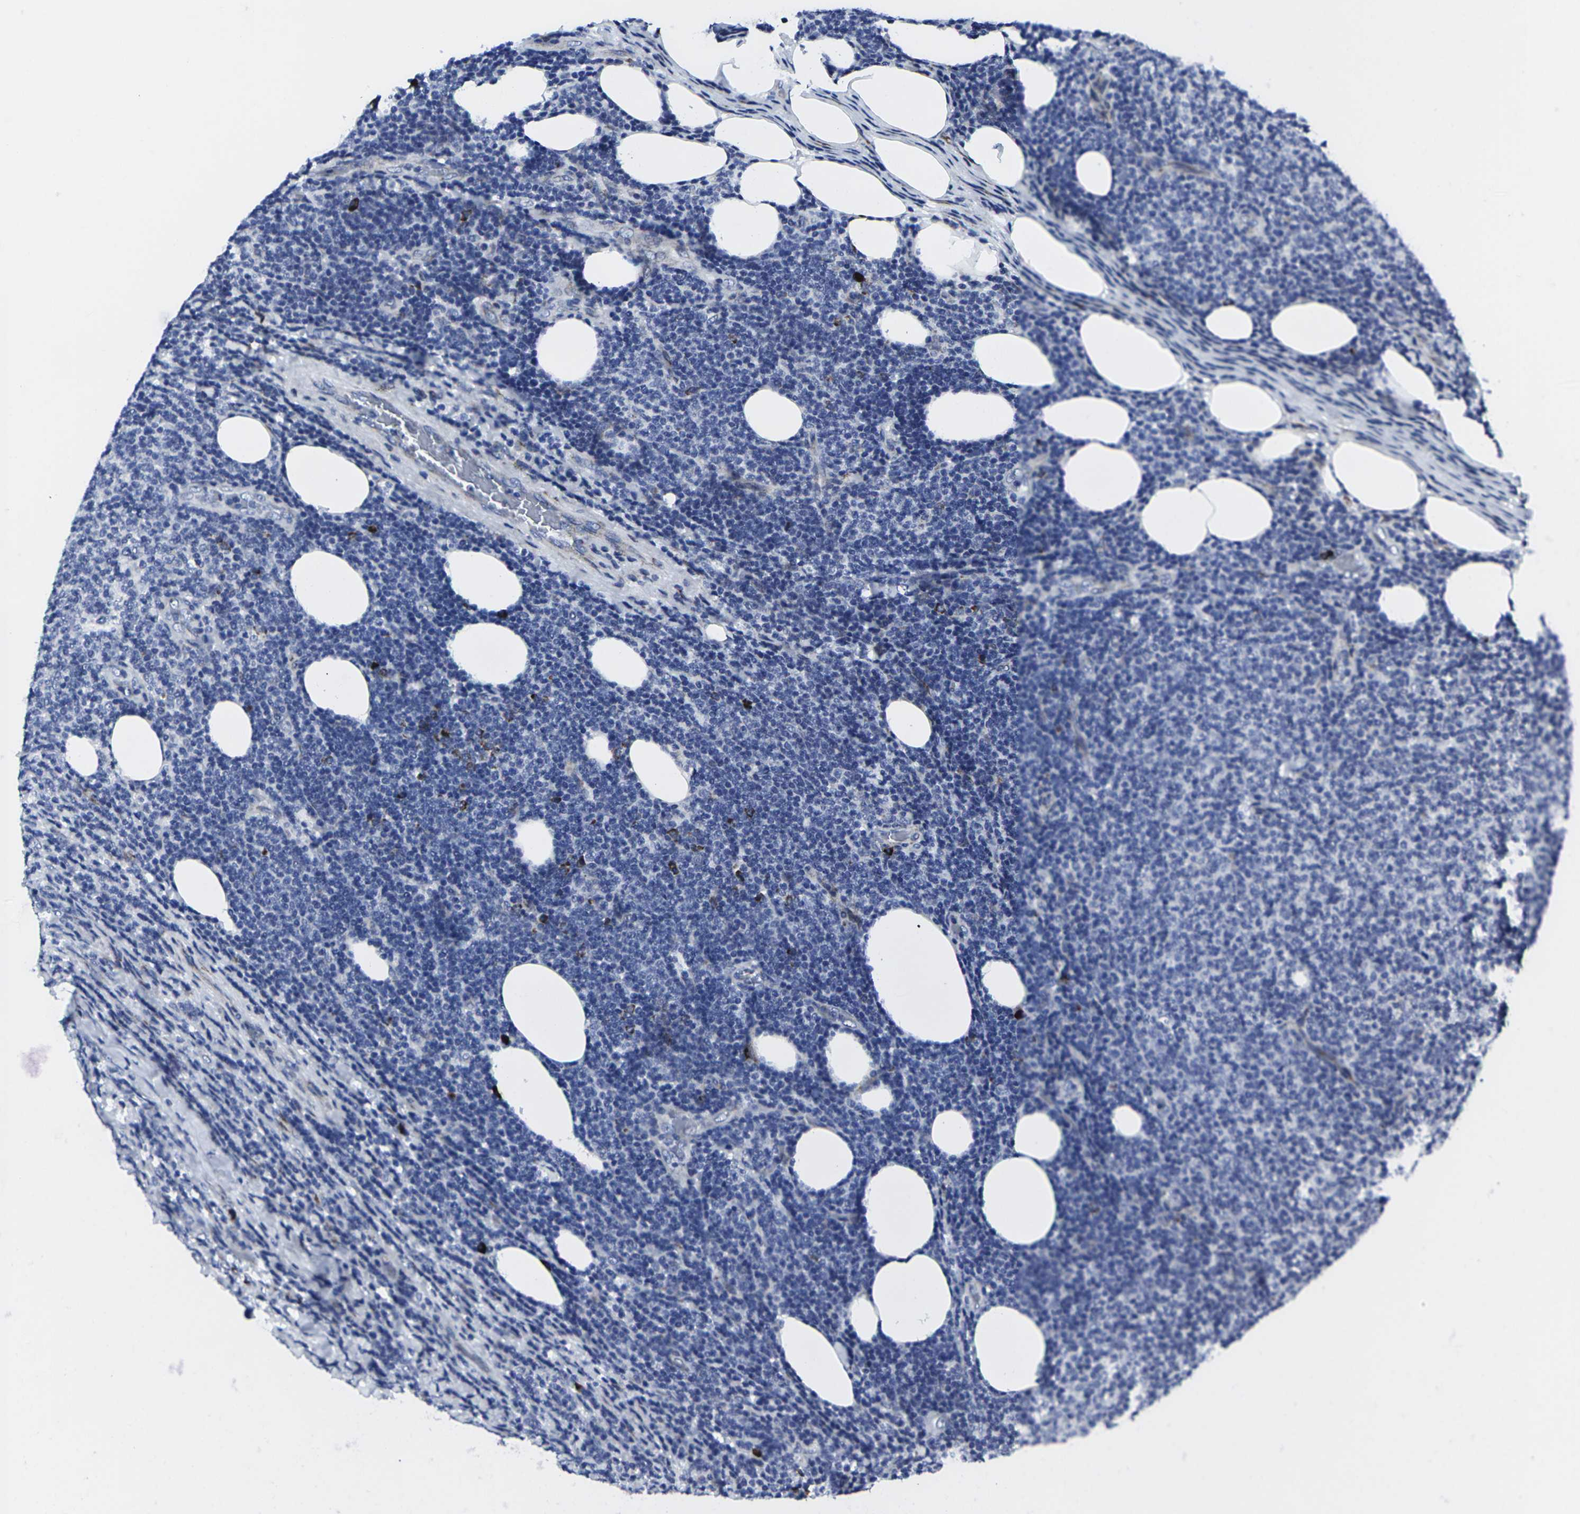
{"staining": {"intensity": "negative", "quantity": "none", "location": "none"}, "tissue": "lymphoma", "cell_type": "Tumor cells", "image_type": "cancer", "snomed": [{"axis": "morphology", "description": "Malignant lymphoma, non-Hodgkin's type, Low grade"}, {"axis": "topography", "description": "Lymph node"}], "caption": "An immunohistochemistry (IHC) histopathology image of lymphoma is shown. There is no staining in tumor cells of lymphoma.", "gene": "RPN1", "patient": {"sex": "male", "age": 66}}